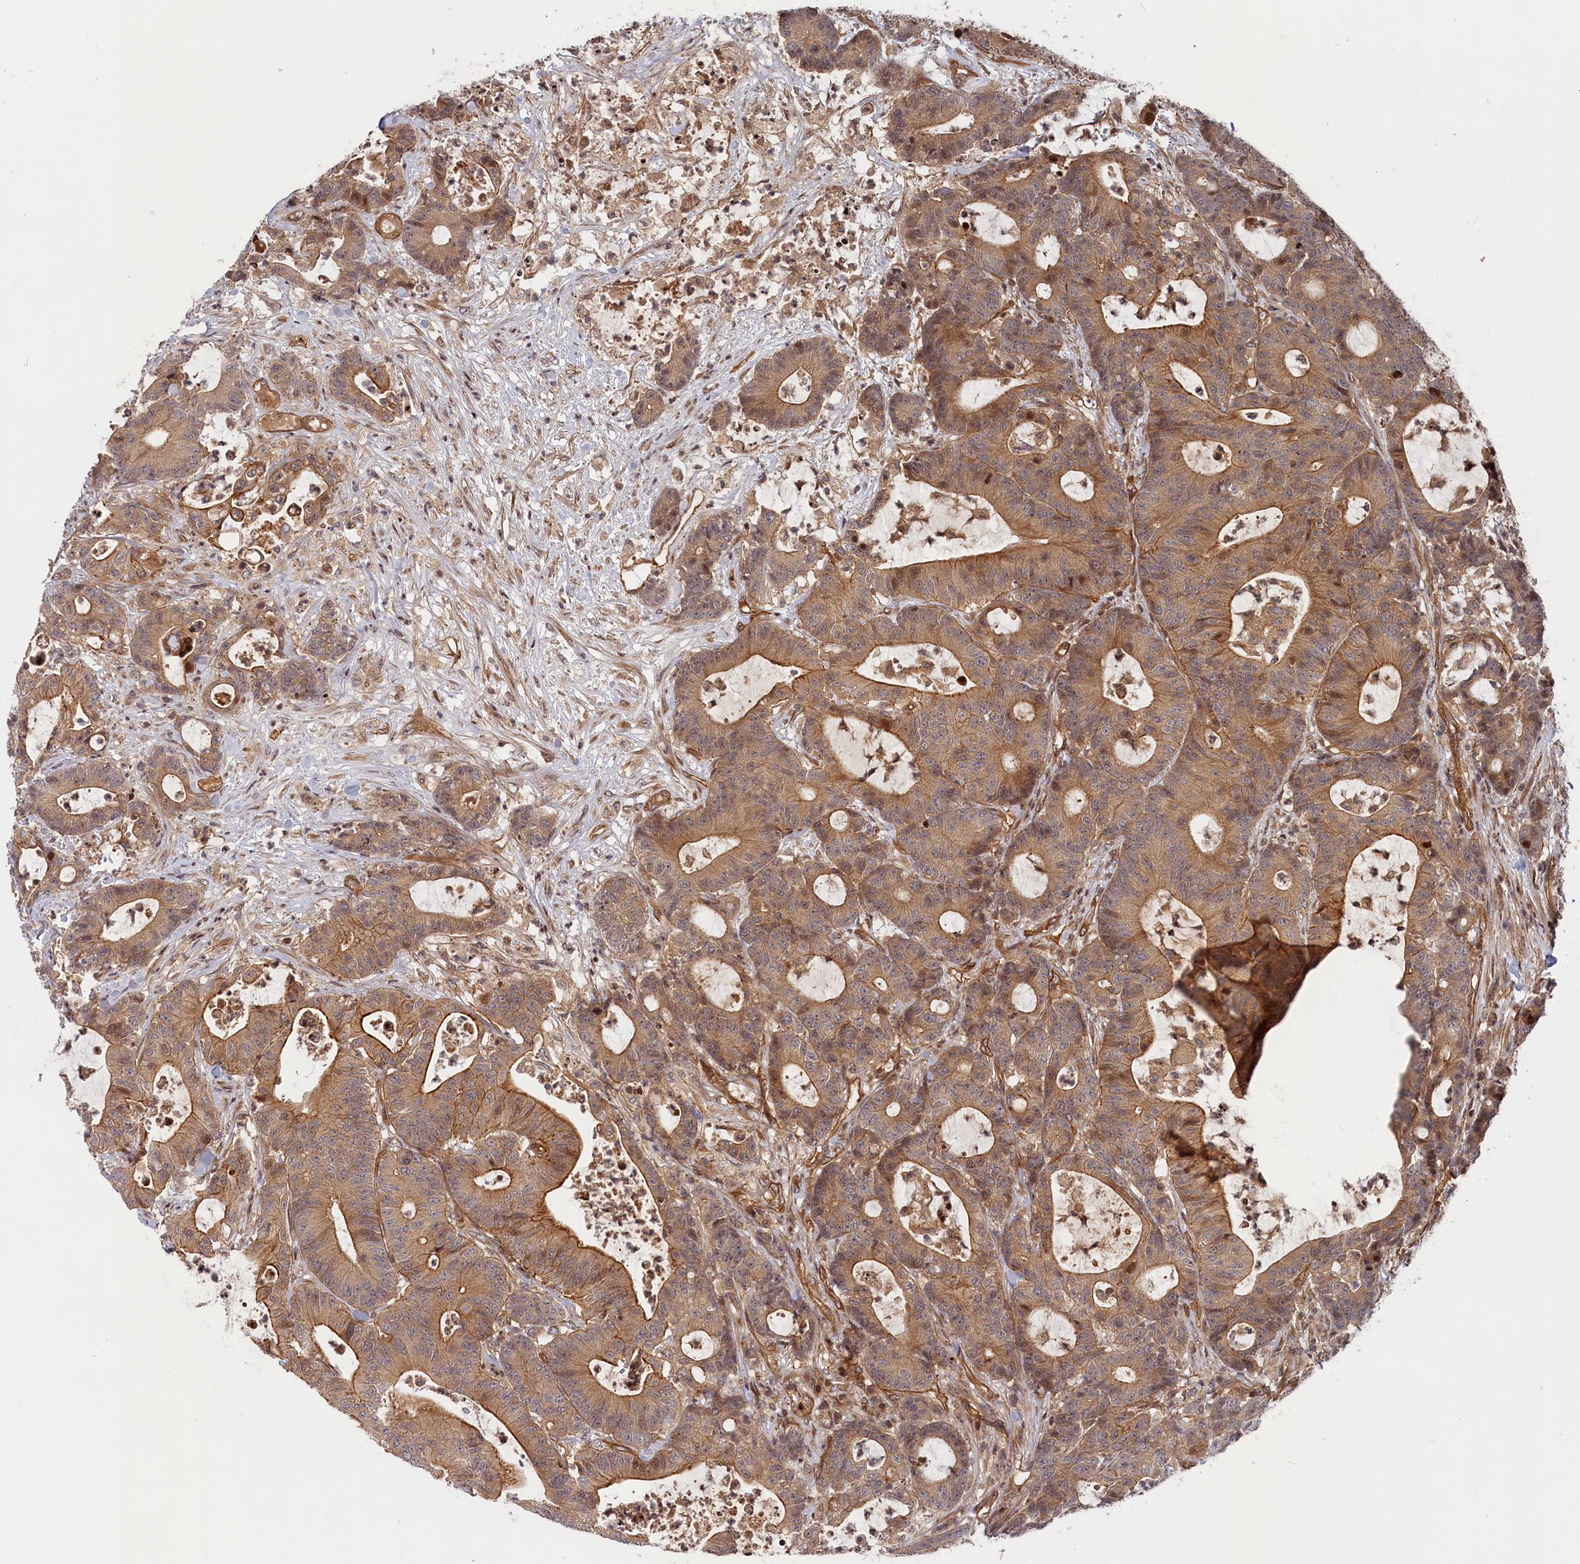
{"staining": {"intensity": "weak", "quantity": ">75%", "location": "cytoplasmic/membranous"}, "tissue": "colorectal cancer", "cell_type": "Tumor cells", "image_type": "cancer", "snomed": [{"axis": "morphology", "description": "Adenocarcinoma, NOS"}, {"axis": "topography", "description": "Colon"}], "caption": "This image displays colorectal cancer stained with immunohistochemistry (IHC) to label a protein in brown. The cytoplasmic/membranous of tumor cells show weak positivity for the protein. Nuclei are counter-stained blue.", "gene": "CEP44", "patient": {"sex": "female", "age": 84}}